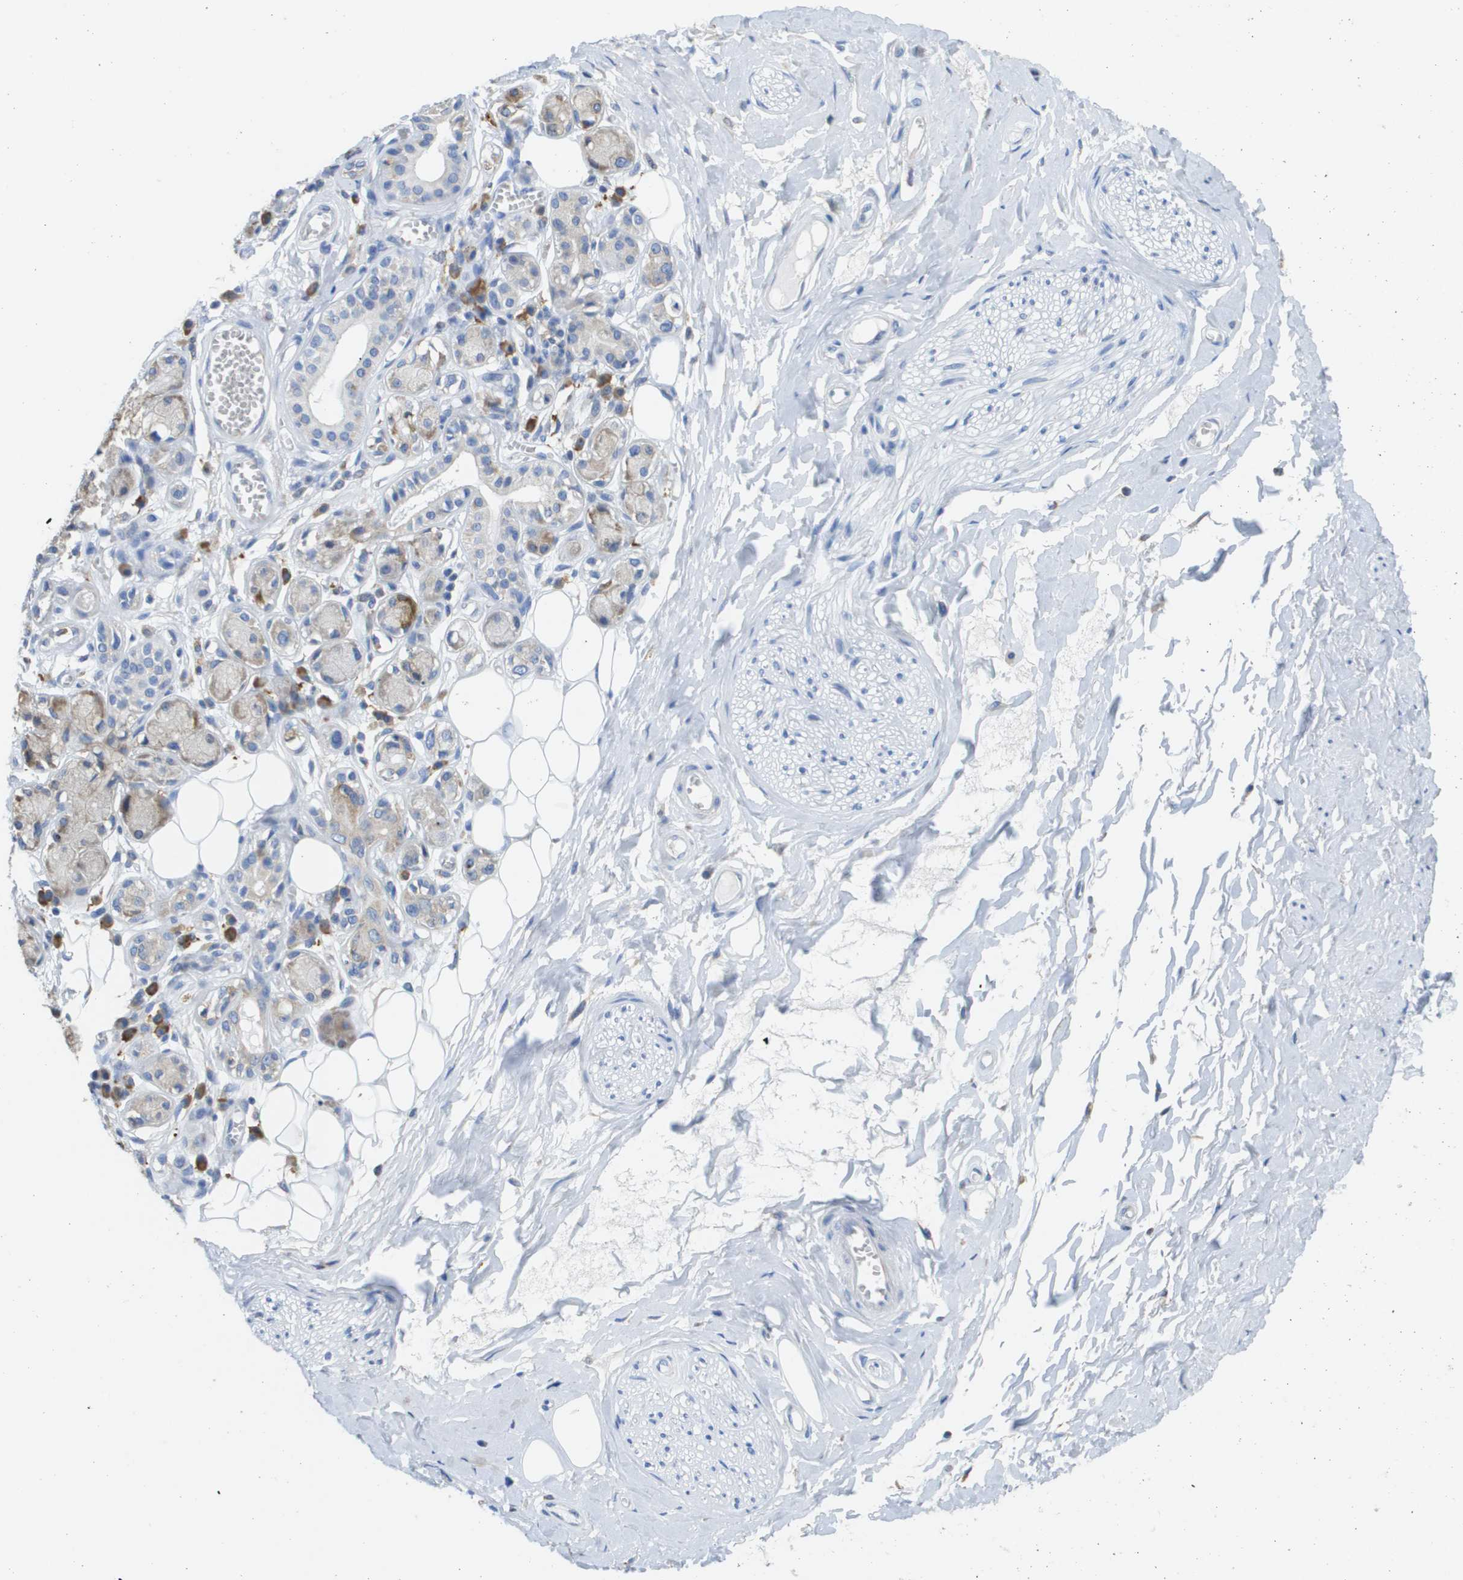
{"staining": {"intensity": "negative", "quantity": "none", "location": "none"}, "tissue": "adipose tissue", "cell_type": "Adipocytes", "image_type": "normal", "snomed": [{"axis": "morphology", "description": "Normal tissue, NOS"}, {"axis": "morphology", "description": "Inflammation, NOS"}, {"axis": "topography", "description": "Salivary gland"}, {"axis": "topography", "description": "Peripheral nerve tissue"}], "caption": "Human adipose tissue stained for a protein using immunohistochemistry shows no expression in adipocytes.", "gene": "SDR42E1", "patient": {"sex": "female", "age": 75}}